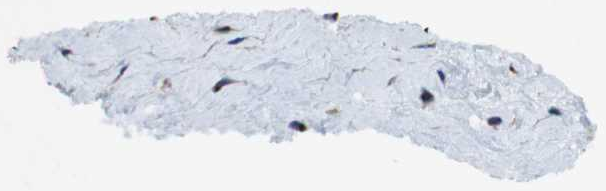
{"staining": {"intensity": "moderate", "quantity": ">75%", "location": "cytoplasmic/membranous"}, "tissue": "cervix", "cell_type": "Glandular cells", "image_type": "normal", "snomed": [{"axis": "morphology", "description": "Normal tissue, NOS"}, {"axis": "topography", "description": "Cervix"}], "caption": "An image of human cervix stained for a protein reveals moderate cytoplasmic/membranous brown staining in glandular cells.", "gene": "RAB6A", "patient": {"sex": "female", "age": 39}}